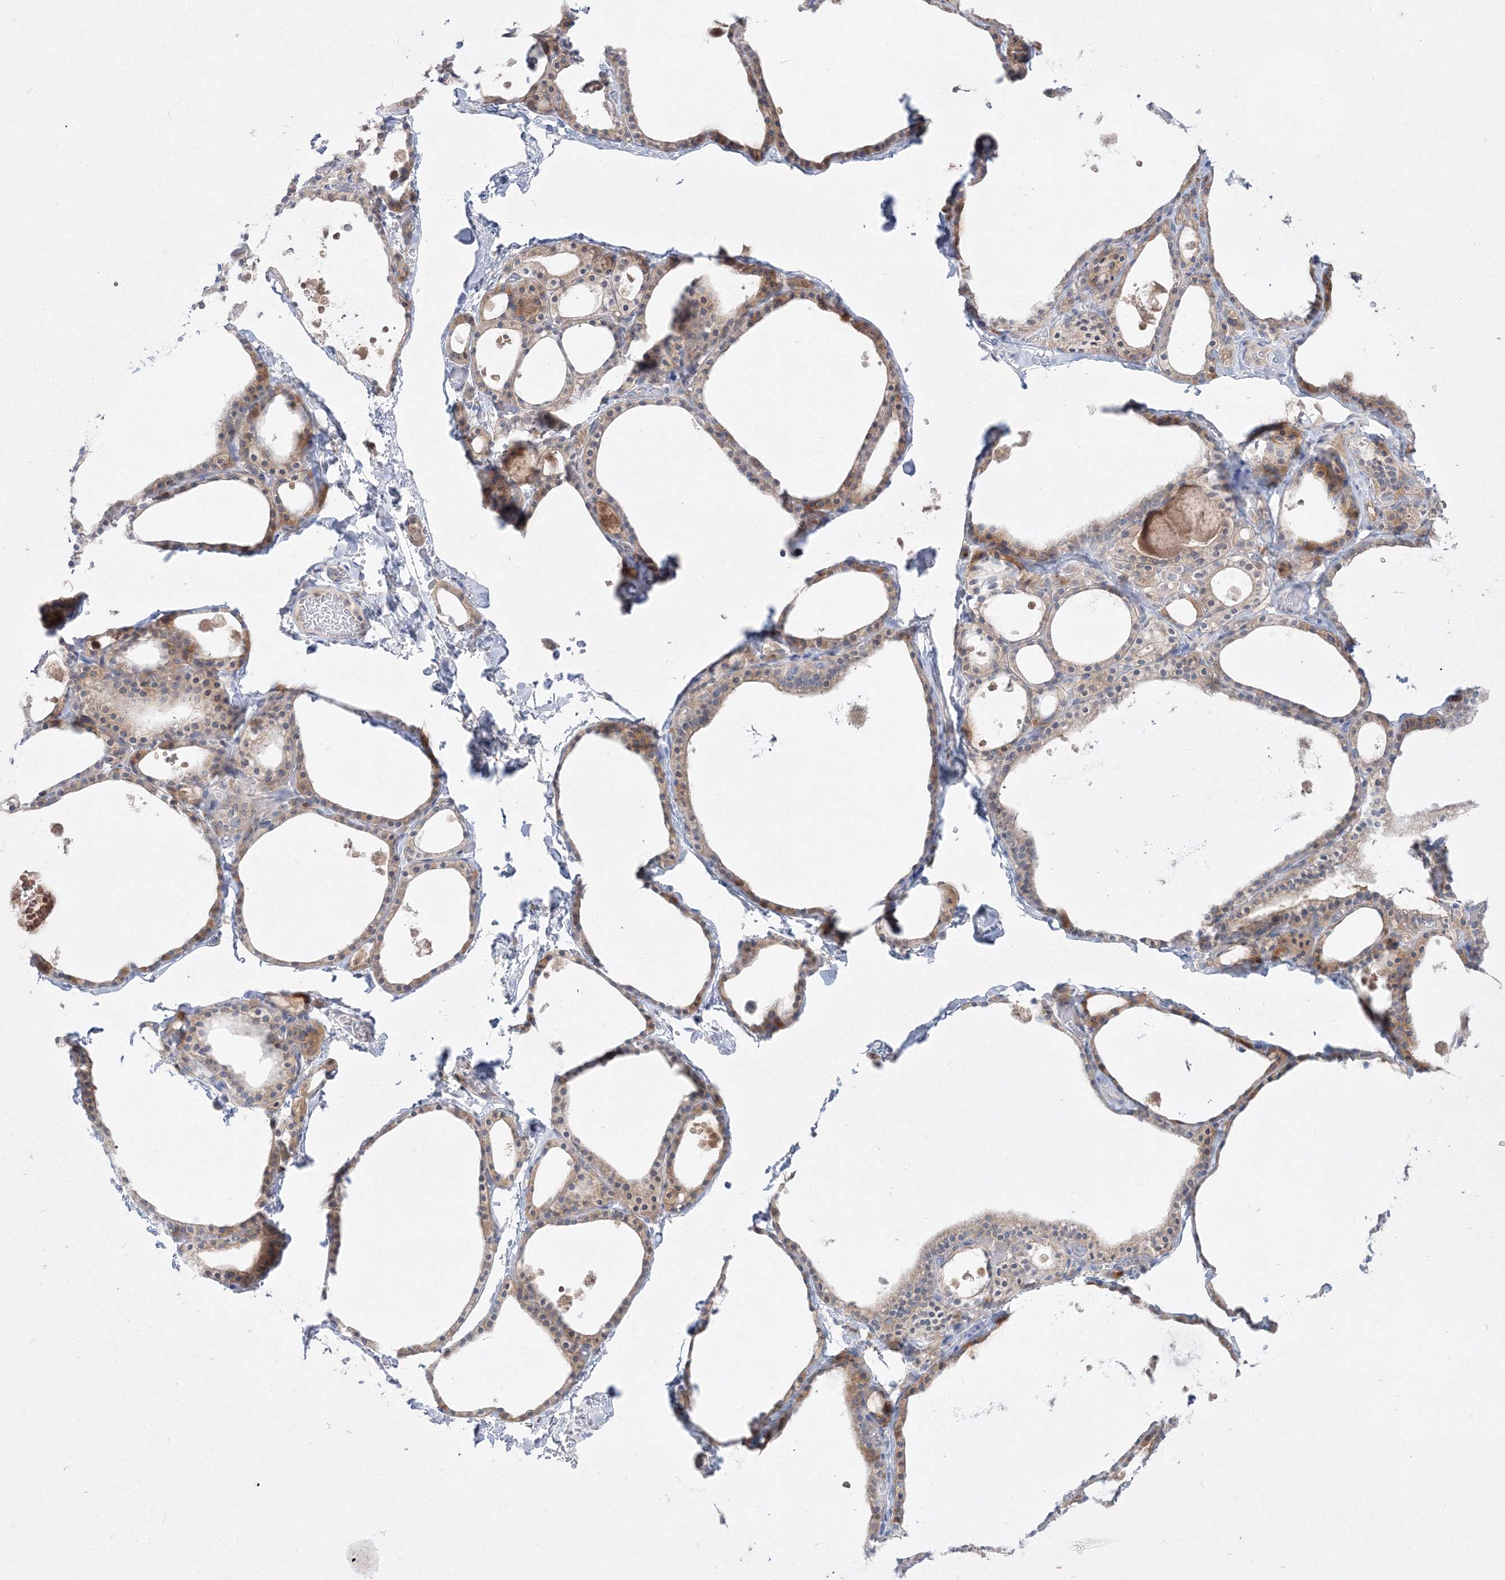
{"staining": {"intensity": "weak", "quantity": "25%-75%", "location": "cytoplasmic/membranous"}, "tissue": "thyroid gland", "cell_type": "Glandular cells", "image_type": "normal", "snomed": [{"axis": "morphology", "description": "Normal tissue, NOS"}, {"axis": "topography", "description": "Thyroid gland"}], "caption": "Thyroid gland stained with DAB immunohistochemistry shows low levels of weak cytoplasmic/membranous staining in approximately 25%-75% of glandular cells.", "gene": "FBXL8", "patient": {"sex": "male", "age": 56}}